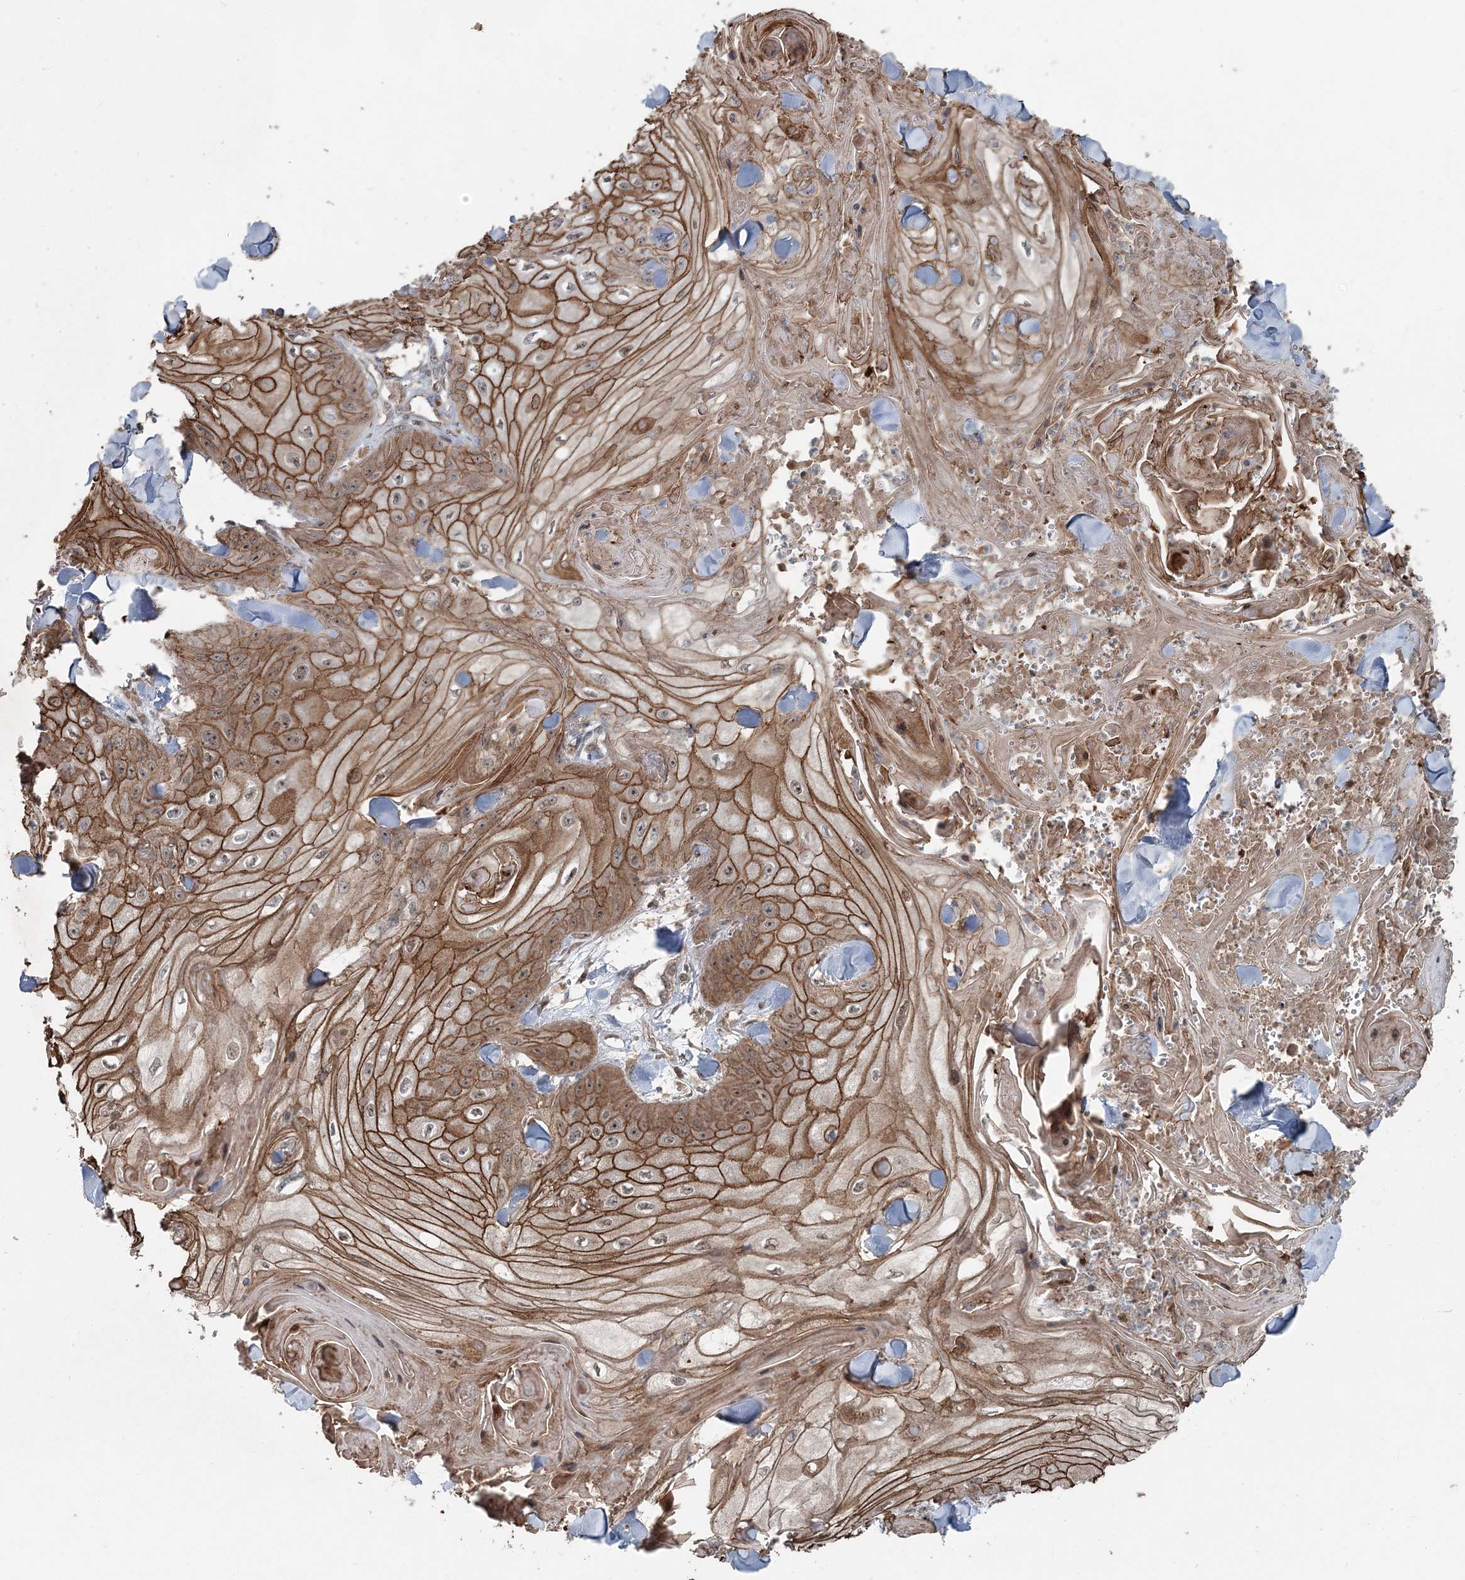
{"staining": {"intensity": "moderate", "quantity": ">75%", "location": "cytoplasmic/membranous,nuclear"}, "tissue": "skin cancer", "cell_type": "Tumor cells", "image_type": "cancer", "snomed": [{"axis": "morphology", "description": "Squamous cell carcinoma, NOS"}, {"axis": "topography", "description": "Skin"}], "caption": "Skin squamous cell carcinoma tissue exhibits moderate cytoplasmic/membranous and nuclear staining in about >75% of tumor cells, visualized by immunohistochemistry.", "gene": "FBXL17", "patient": {"sex": "male", "age": 74}}